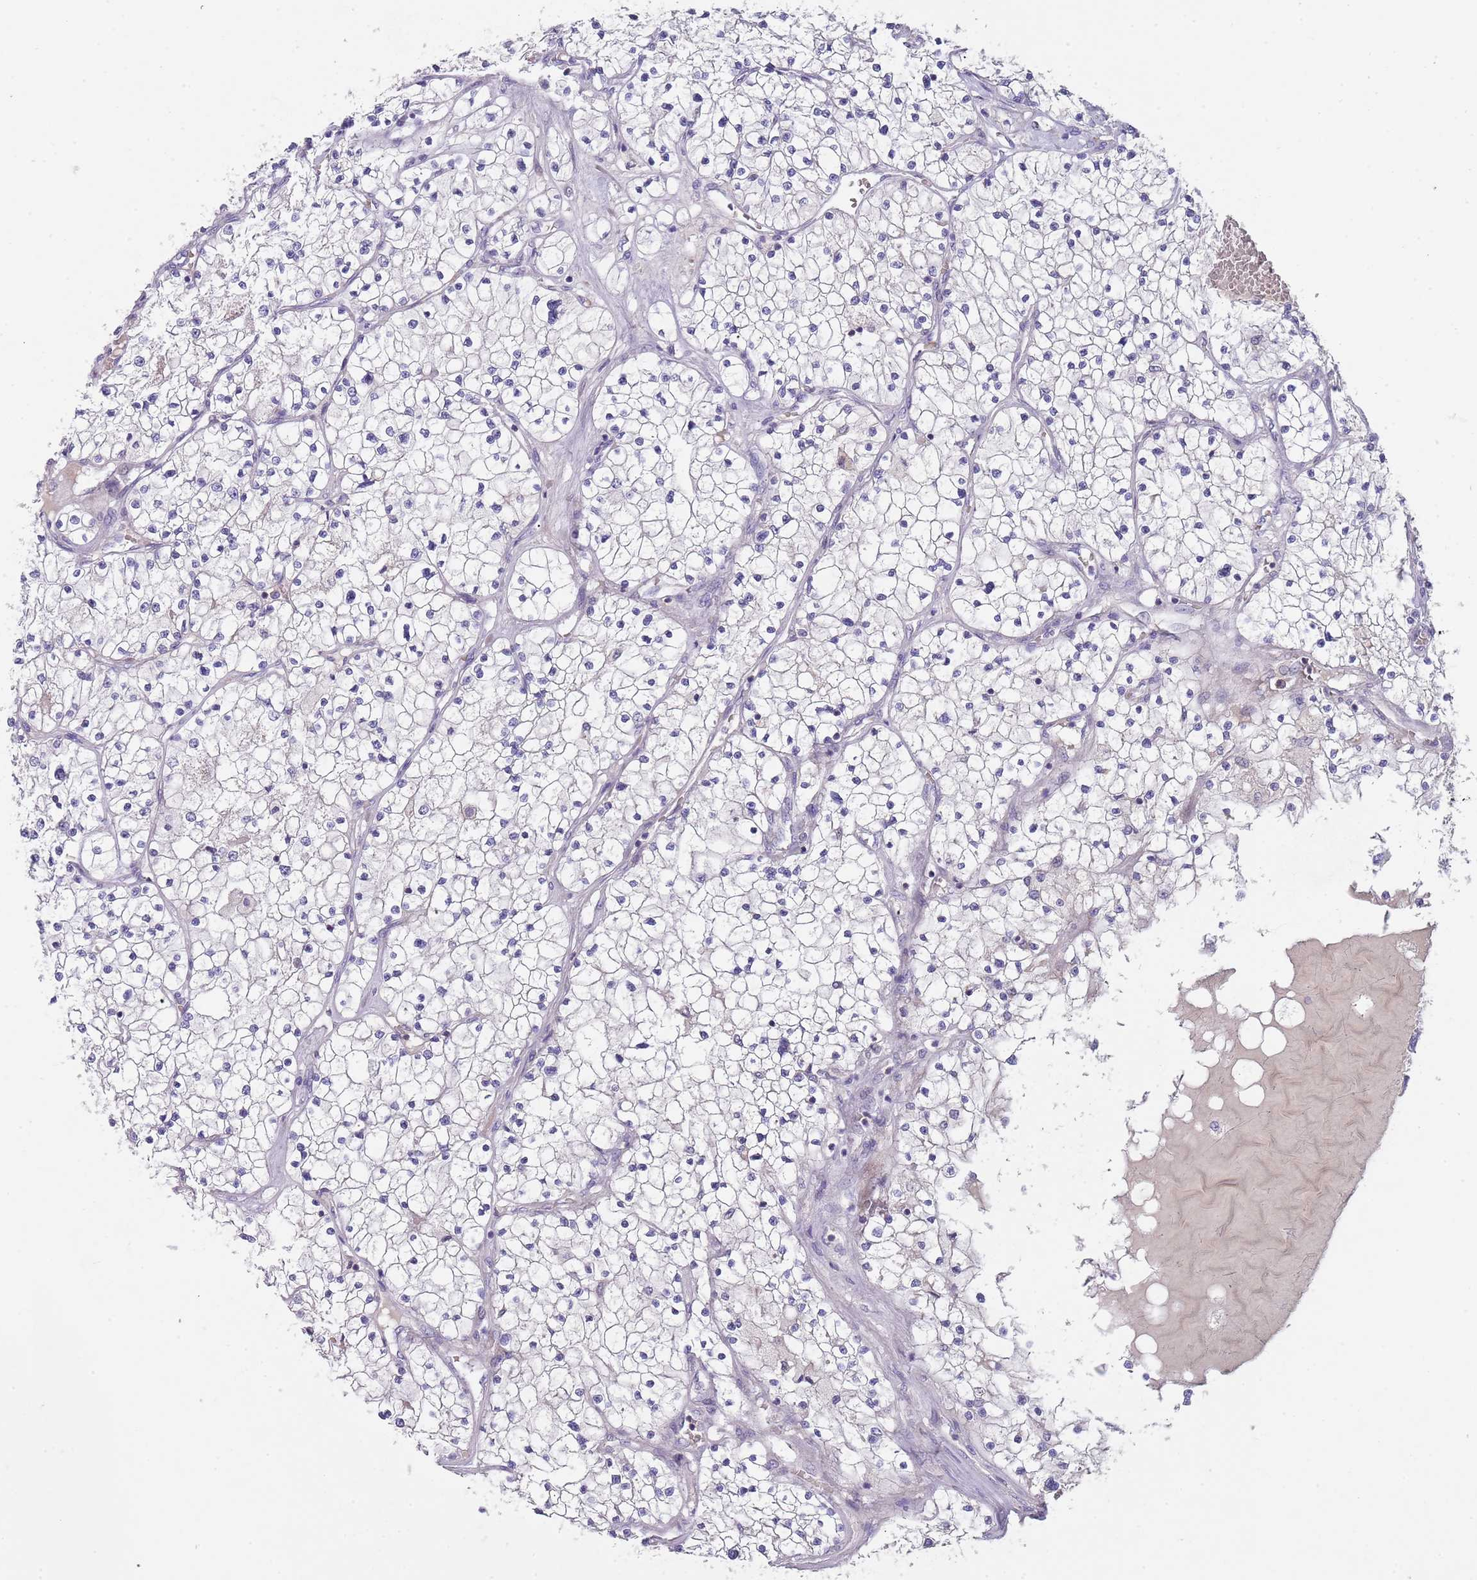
{"staining": {"intensity": "negative", "quantity": "none", "location": "none"}, "tissue": "renal cancer", "cell_type": "Tumor cells", "image_type": "cancer", "snomed": [{"axis": "morphology", "description": "Normal tissue, NOS"}, {"axis": "morphology", "description": "Adenocarcinoma, NOS"}, {"axis": "topography", "description": "Kidney"}], "caption": "This is an immunohistochemistry (IHC) histopathology image of human renal cancer (adenocarcinoma). There is no expression in tumor cells.", "gene": "PRAC1", "patient": {"sex": "male", "age": 68}}